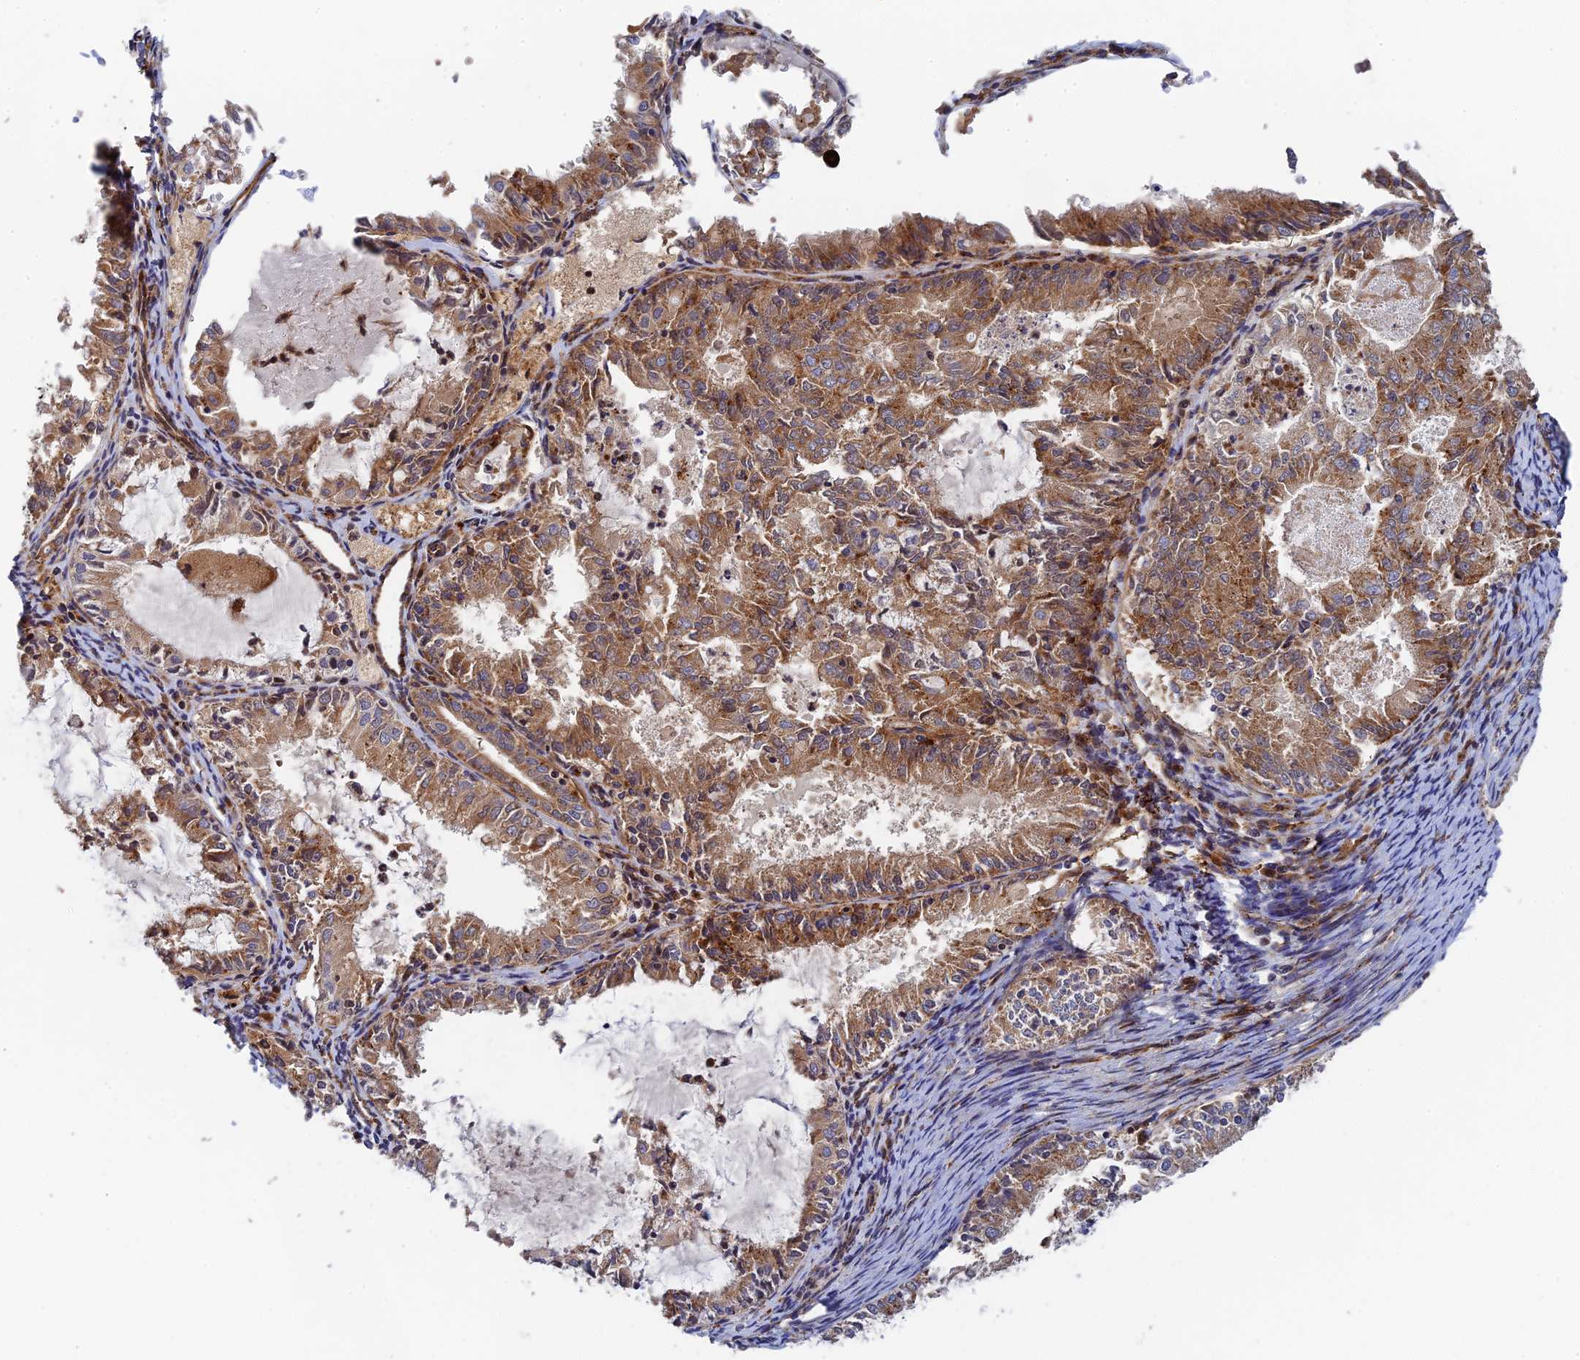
{"staining": {"intensity": "moderate", "quantity": ">75%", "location": "cytoplasmic/membranous"}, "tissue": "endometrial cancer", "cell_type": "Tumor cells", "image_type": "cancer", "snomed": [{"axis": "morphology", "description": "Adenocarcinoma, NOS"}, {"axis": "topography", "description": "Endometrium"}], "caption": "Immunohistochemistry of human adenocarcinoma (endometrial) displays medium levels of moderate cytoplasmic/membranous positivity in about >75% of tumor cells.", "gene": "PPP2R3C", "patient": {"sex": "female", "age": 57}}